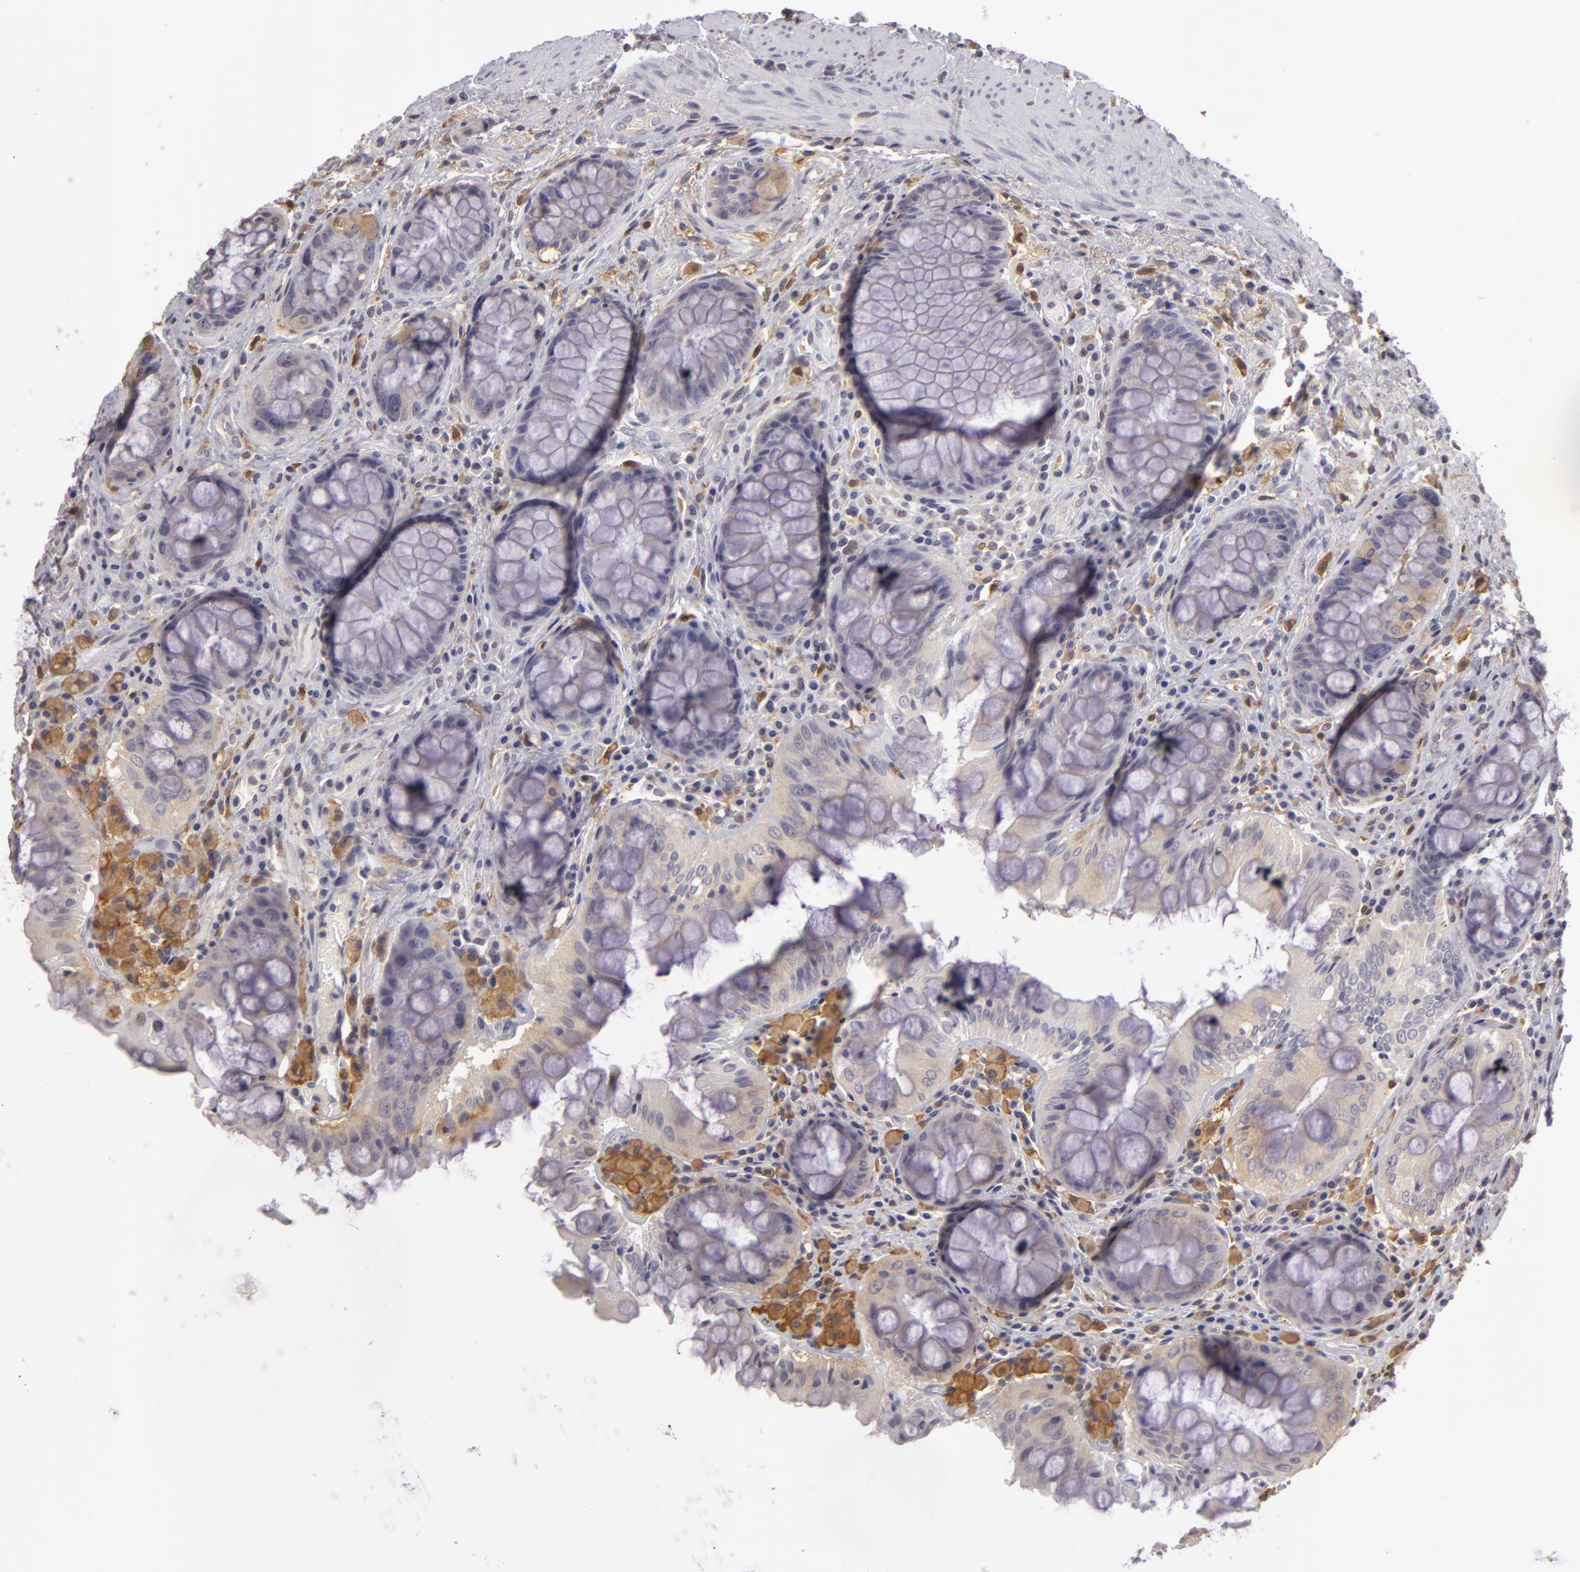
{"staining": {"intensity": "negative", "quantity": "none", "location": "none"}, "tissue": "rectum", "cell_type": "Glandular cells", "image_type": "normal", "snomed": [{"axis": "morphology", "description": "Normal tissue, NOS"}, {"axis": "topography", "description": "Rectum"}], "caption": "Micrograph shows no protein expression in glandular cells of benign rectum.", "gene": "GNPDA1", "patient": {"sex": "female", "age": 75}}